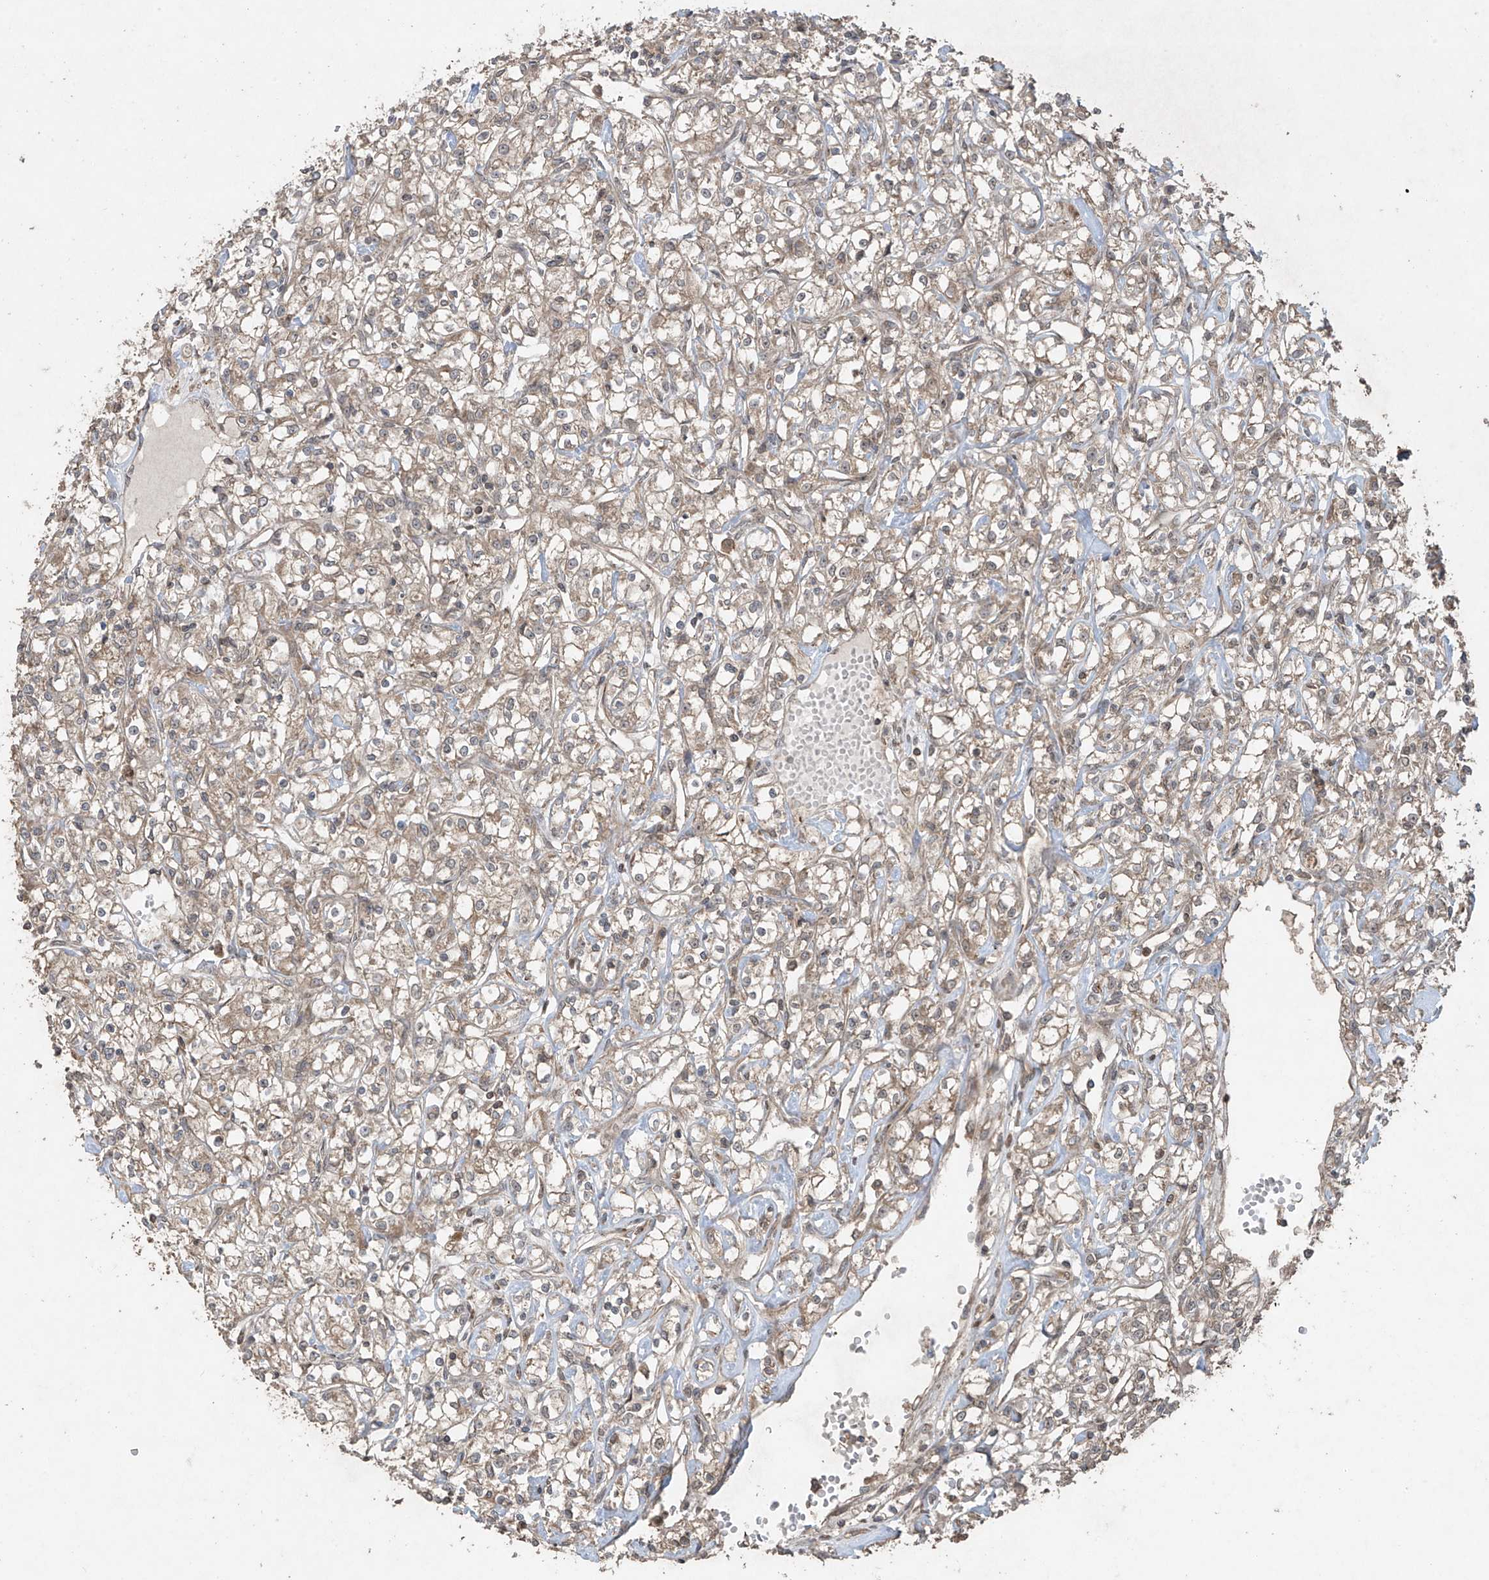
{"staining": {"intensity": "weak", "quantity": ">75%", "location": "cytoplasmic/membranous"}, "tissue": "renal cancer", "cell_type": "Tumor cells", "image_type": "cancer", "snomed": [{"axis": "morphology", "description": "Adenocarcinoma, NOS"}, {"axis": "topography", "description": "Kidney"}], "caption": "Weak cytoplasmic/membranous protein positivity is appreciated in about >75% of tumor cells in adenocarcinoma (renal).", "gene": "PGPEP1", "patient": {"sex": "female", "age": 59}}